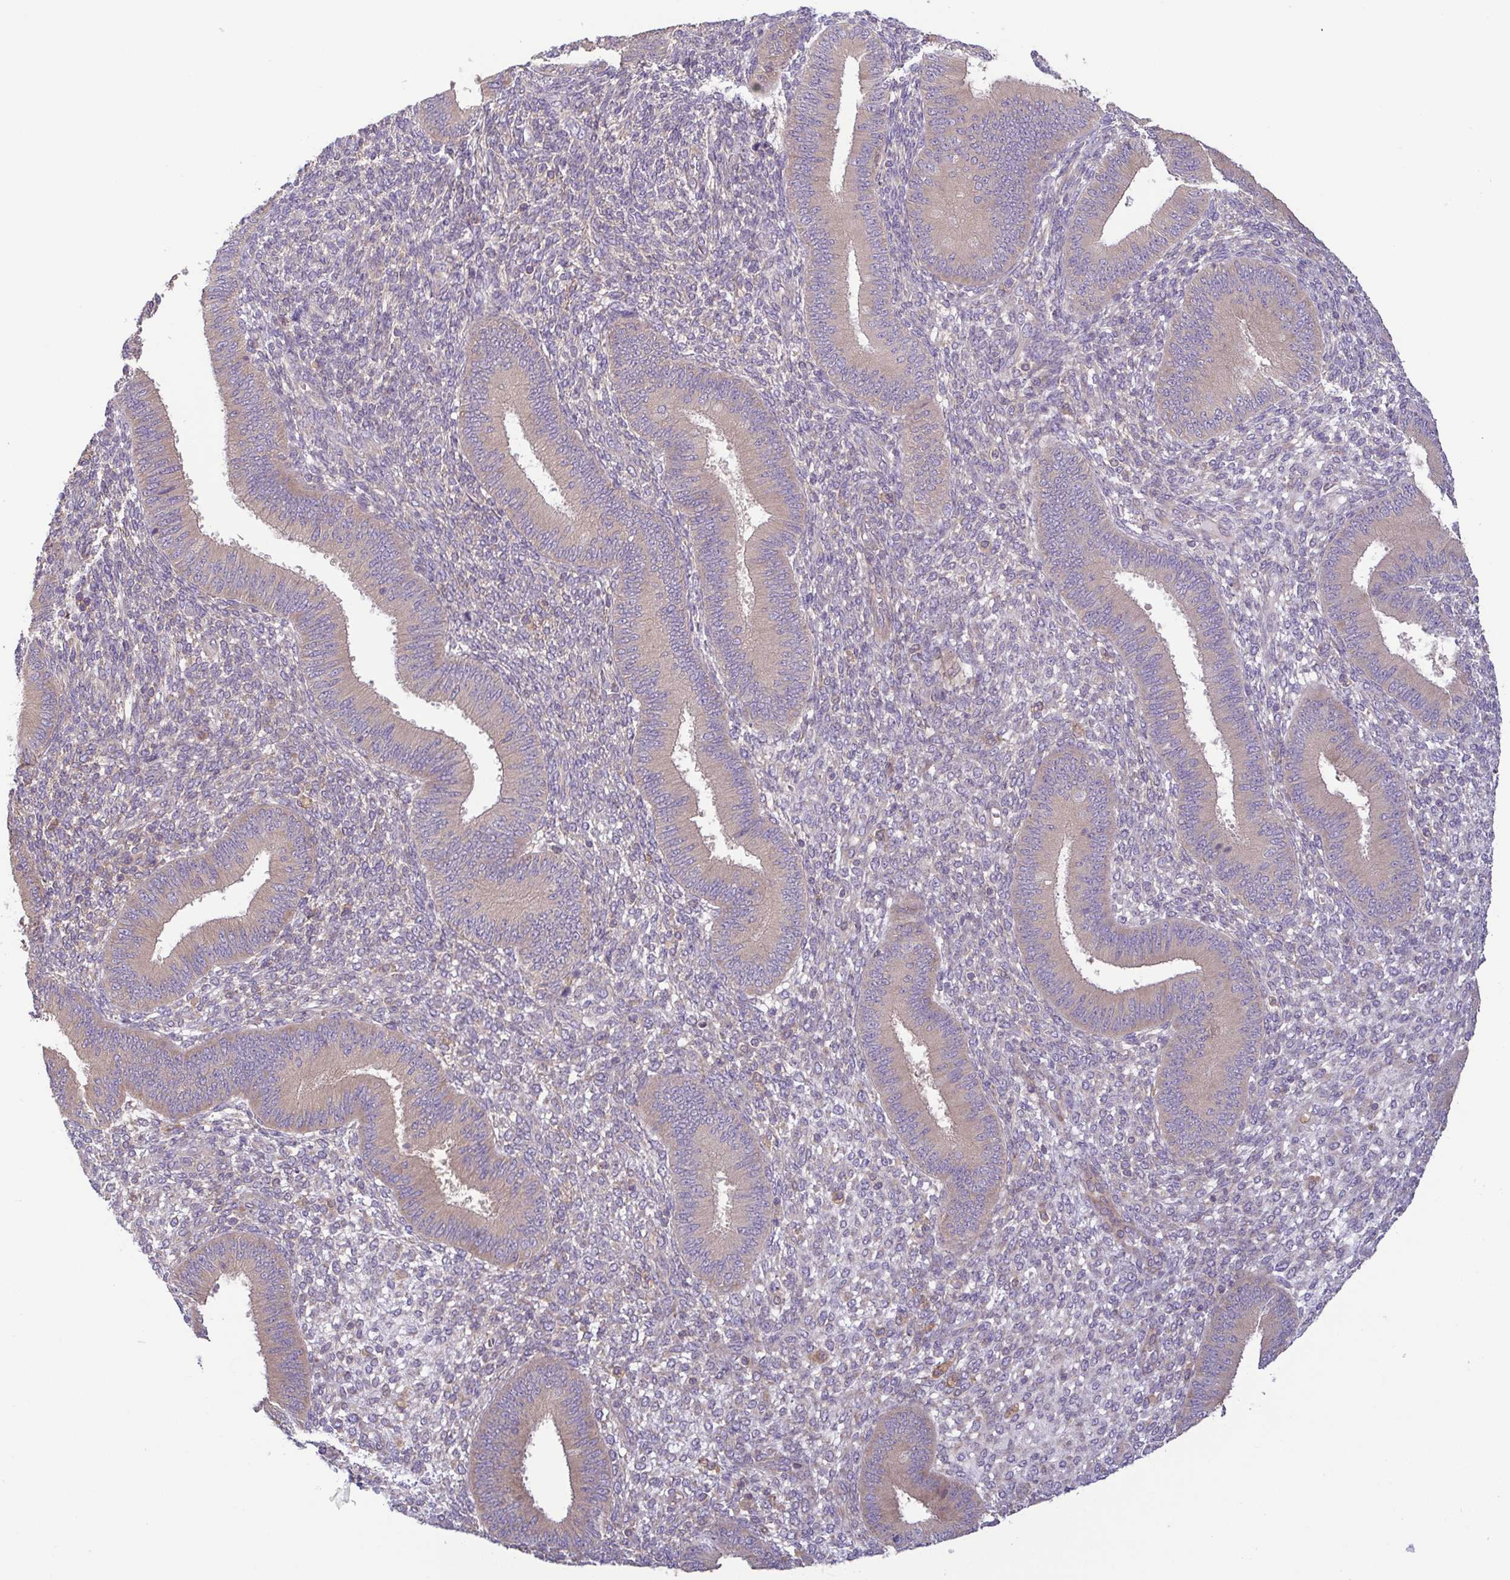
{"staining": {"intensity": "negative", "quantity": "none", "location": "none"}, "tissue": "endometrium", "cell_type": "Cells in endometrial stroma", "image_type": "normal", "snomed": [{"axis": "morphology", "description": "Normal tissue, NOS"}, {"axis": "topography", "description": "Endometrium"}], "caption": "This is an immunohistochemistry photomicrograph of normal endometrium. There is no expression in cells in endometrial stroma.", "gene": "LMF2", "patient": {"sex": "female", "age": 39}}